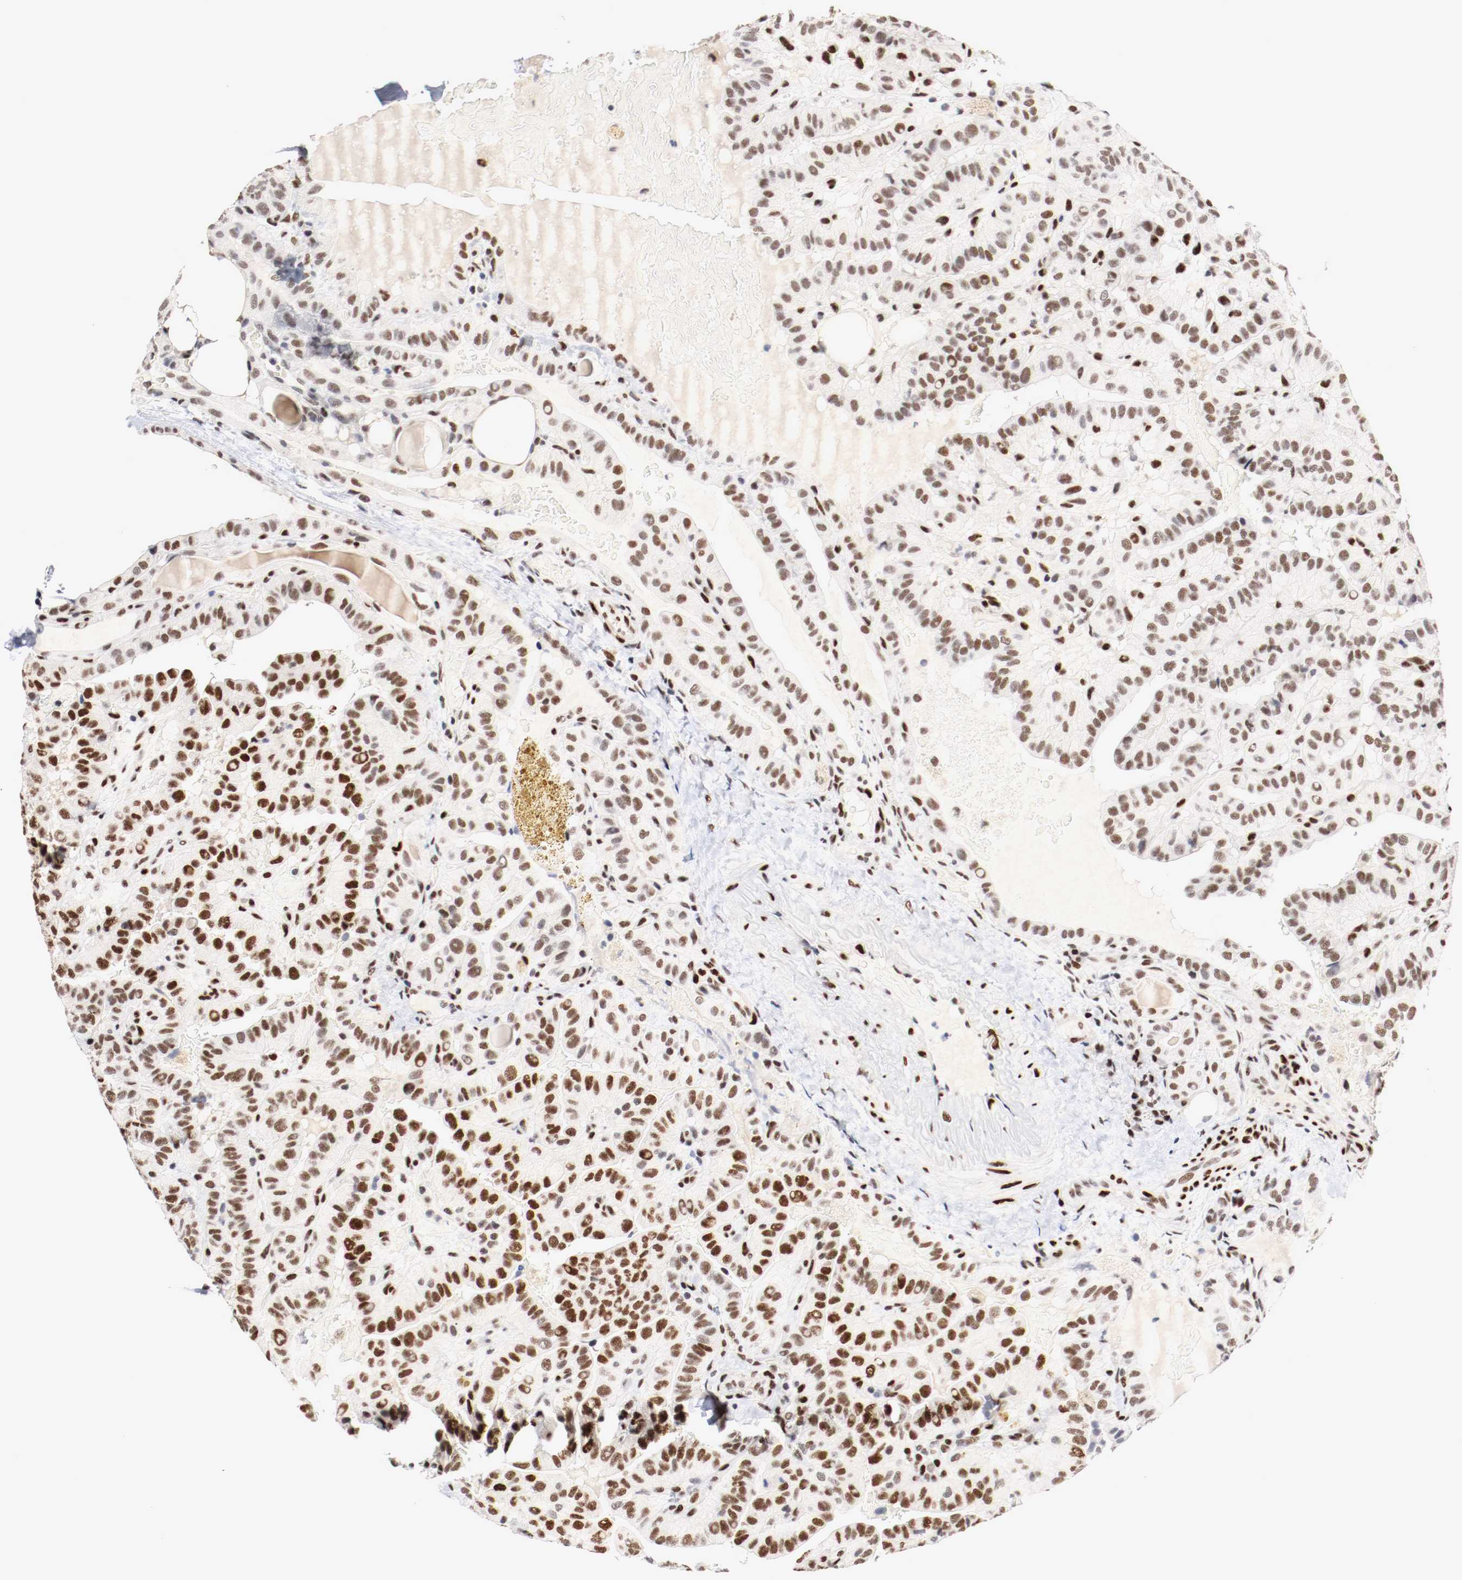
{"staining": {"intensity": "moderate", "quantity": ">75%", "location": "nuclear"}, "tissue": "thyroid cancer", "cell_type": "Tumor cells", "image_type": "cancer", "snomed": [{"axis": "morphology", "description": "Papillary adenocarcinoma, NOS"}, {"axis": "topography", "description": "Thyroid gland"}], "caption": "Papillary adenocarcinoma (thyroid) tissue demonstrates moderate nuclear staining in approximately >75% of tumor cells, visualized by immunohistochemistry.", "gene": "MEF2D", "patient": {"sex": "male", "age": 77}}